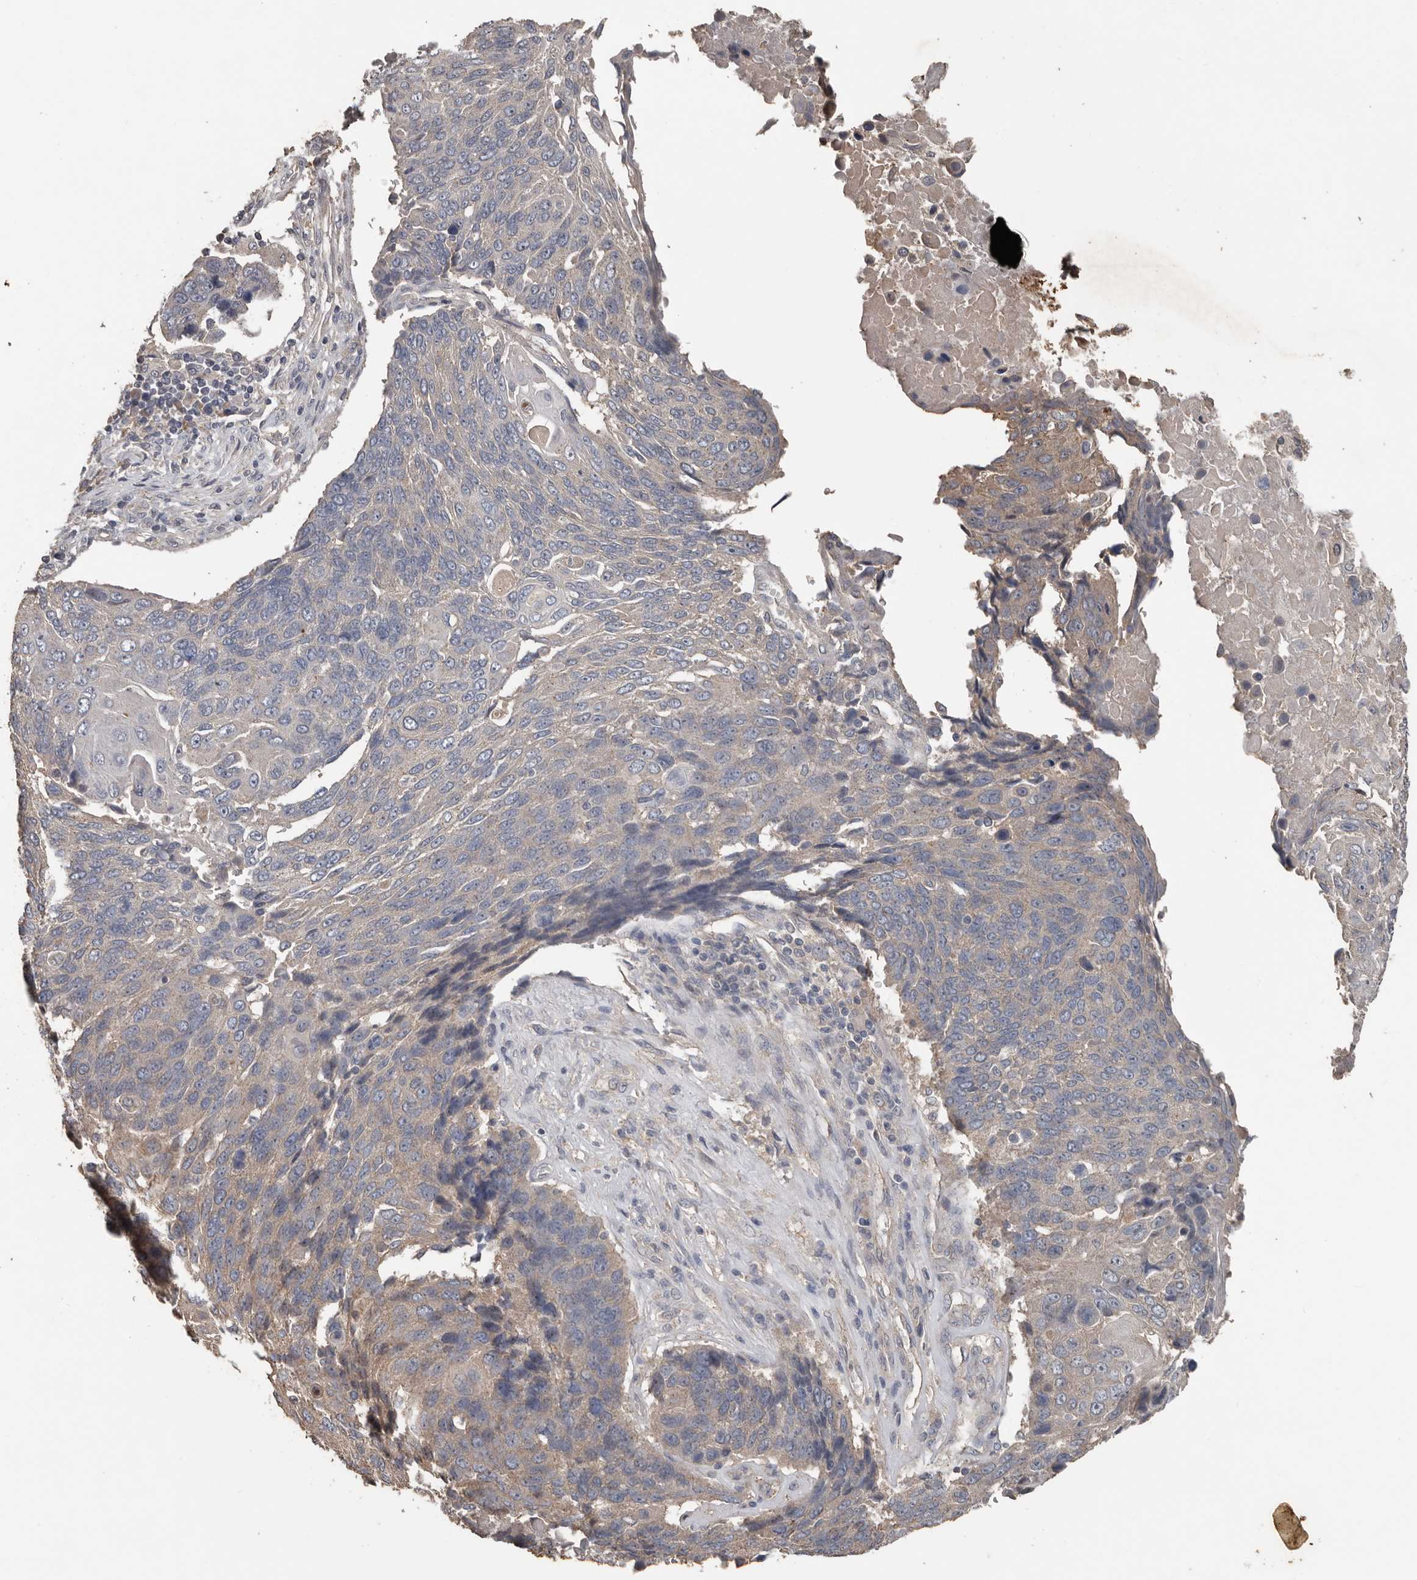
{"staining": {"intensity": "weak", "quantity": "<25%", "location": "cytoplasmic/membranous"}, "tissue": "lung cancer", "cell_type": "Tumor cells", "image_type": "cancer", "snomed": [{"axis": "morphology", "description": "Squamous cell carcinoma, NOS"}, {"axis": "topography", "description": "Lung"}], "caption": "An immunohistochemistry (IHC) photomicrograph of lung squamous cell carcinoma is shown. There is no staining in tumor cells of lung squamous cell carcinoma. (Brightfield microscopy of DAB (3,3'-diaminobenzidine) immunohistochemistry at high magnification).", "gene": "HYAL4", "patient": {"sex": "male", "age": 66}}